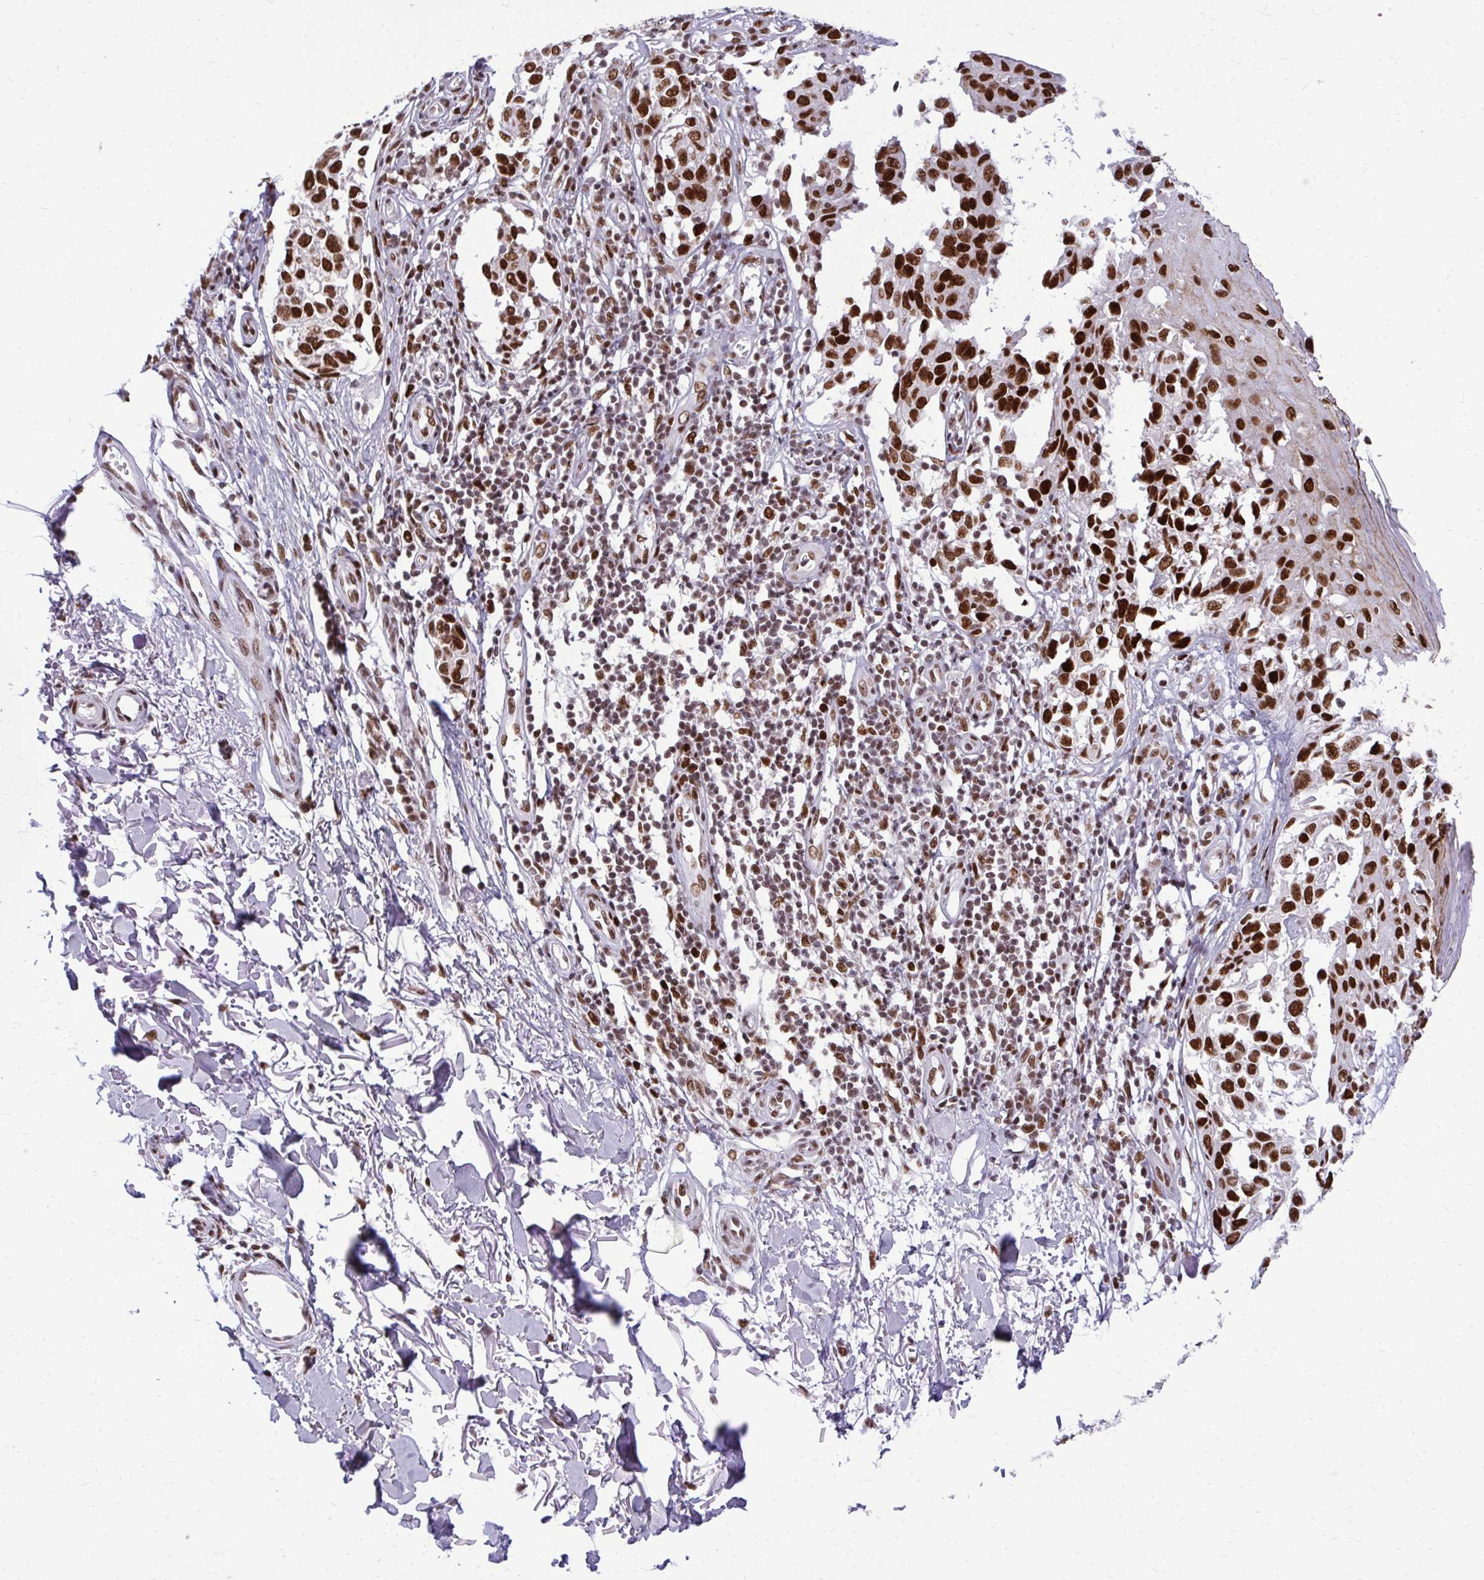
{"staining": {"intensity": "strong", "quantity": ">75%", "location": "nuclear"}, "tissue": "melanoma", "cell_type": "Tumor cells", "image_type": "cancer", "snomed": [{"axis": "morphology", "description": "Malignant melanoma, NOS"}, {"axis": "topography", "description": "Skin"}], "caption": "About >75% of tumor cells in malignant melanoma reveal strong nuclear protein positivity as visualized by brown immunohistochemical staining.", "gene": "CDYL", "patient": {"sex": "male", "age": 73}}